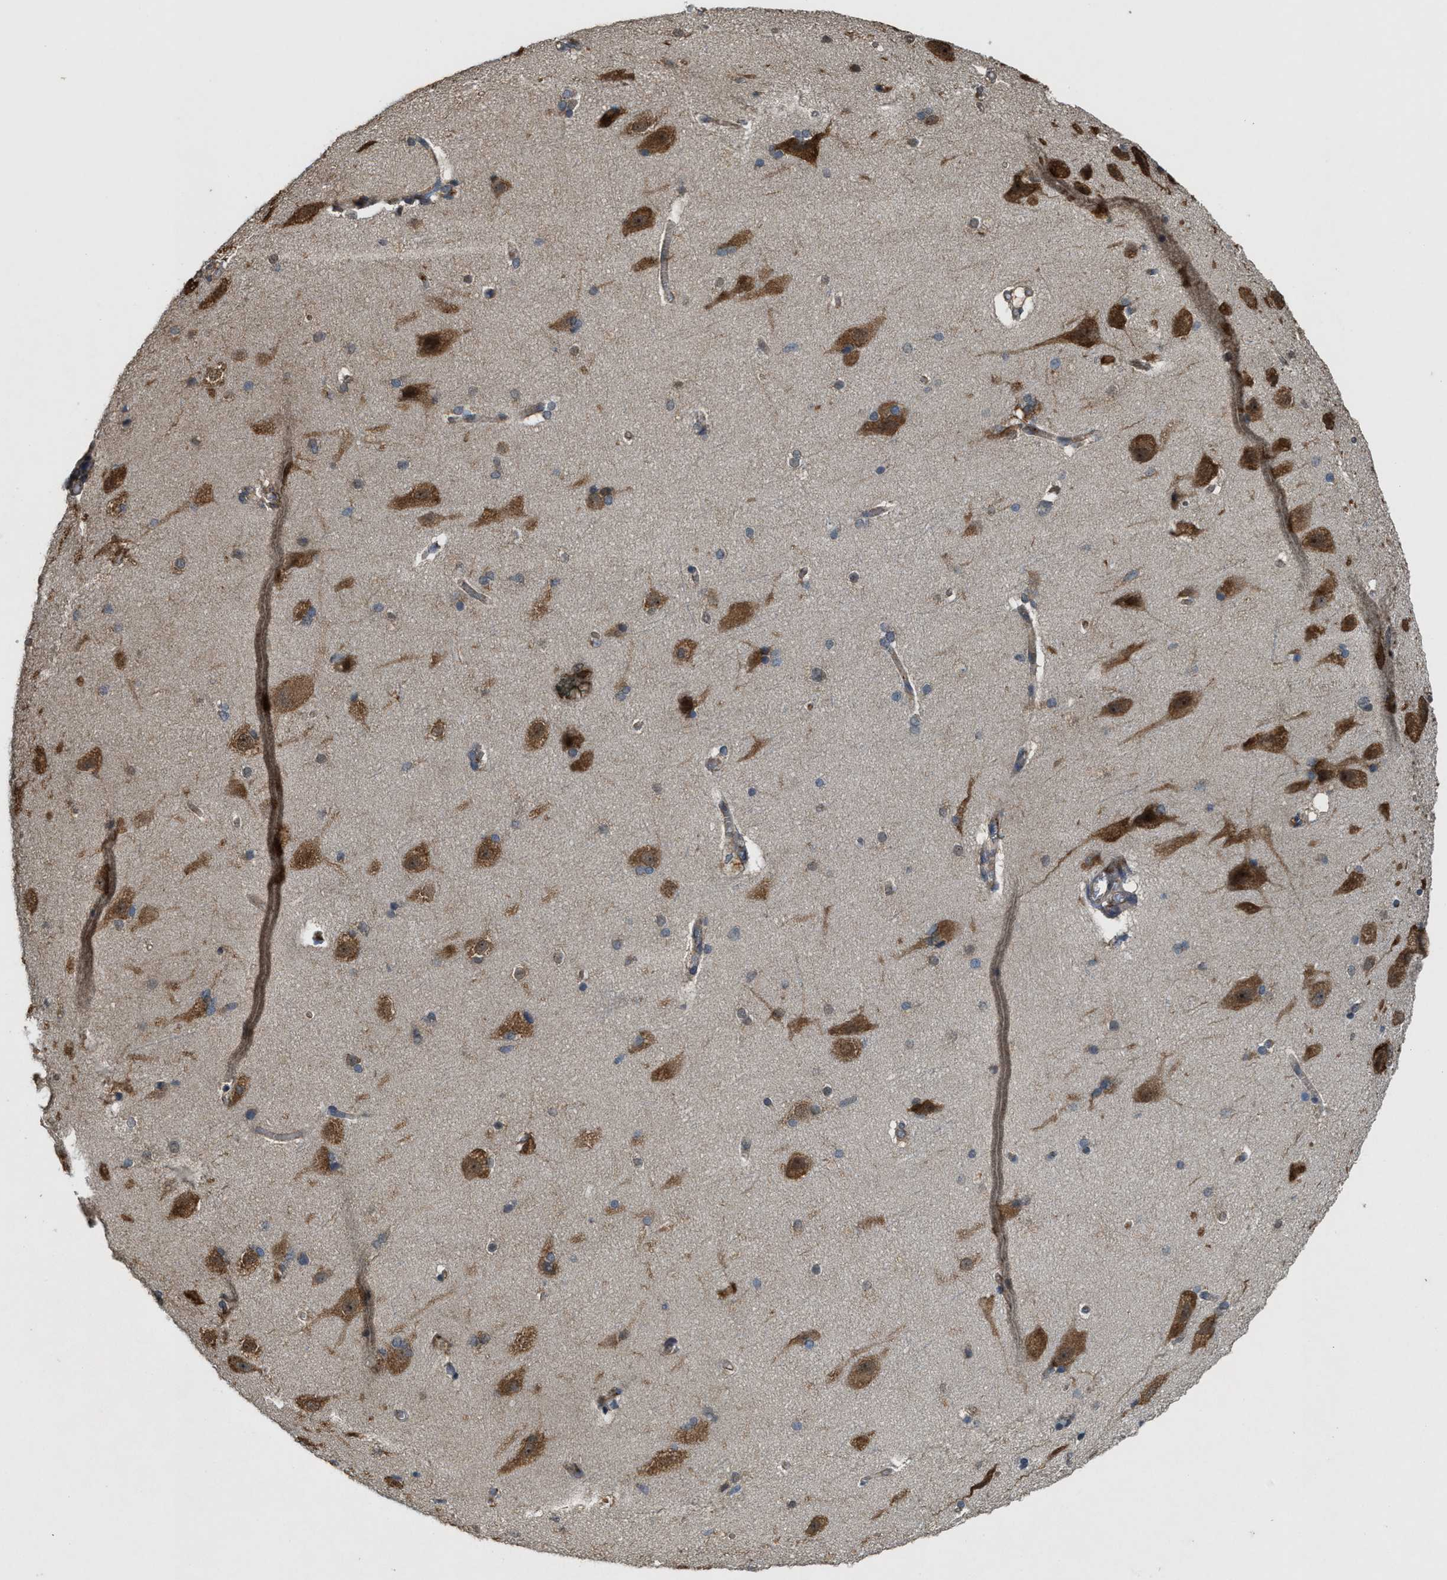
{"staining": {"intensity": "moderate", "quantity": ">75%", "location": "cytoplasmic/membranous"}, "tissue": "cerebral cortex", "cell_type": "Endothelial cells", "image_type": "normal", "snomed": [{"axis": "morphology", "description": "Normal tissue, NOS"}, {"axis": "topography", "description": "Cerebral cortex"}, {"axis": "topography", "description": "Hippocampus"}], "caption": "This is a micrograph of immunohistochemistry staining of normal cerebral cortex, which shows moderate expression in the cytoplasmic/membranous of endothelial cells.", "gene": "ARHGEF5", "patient": {"sex": "female", "age": 19}}